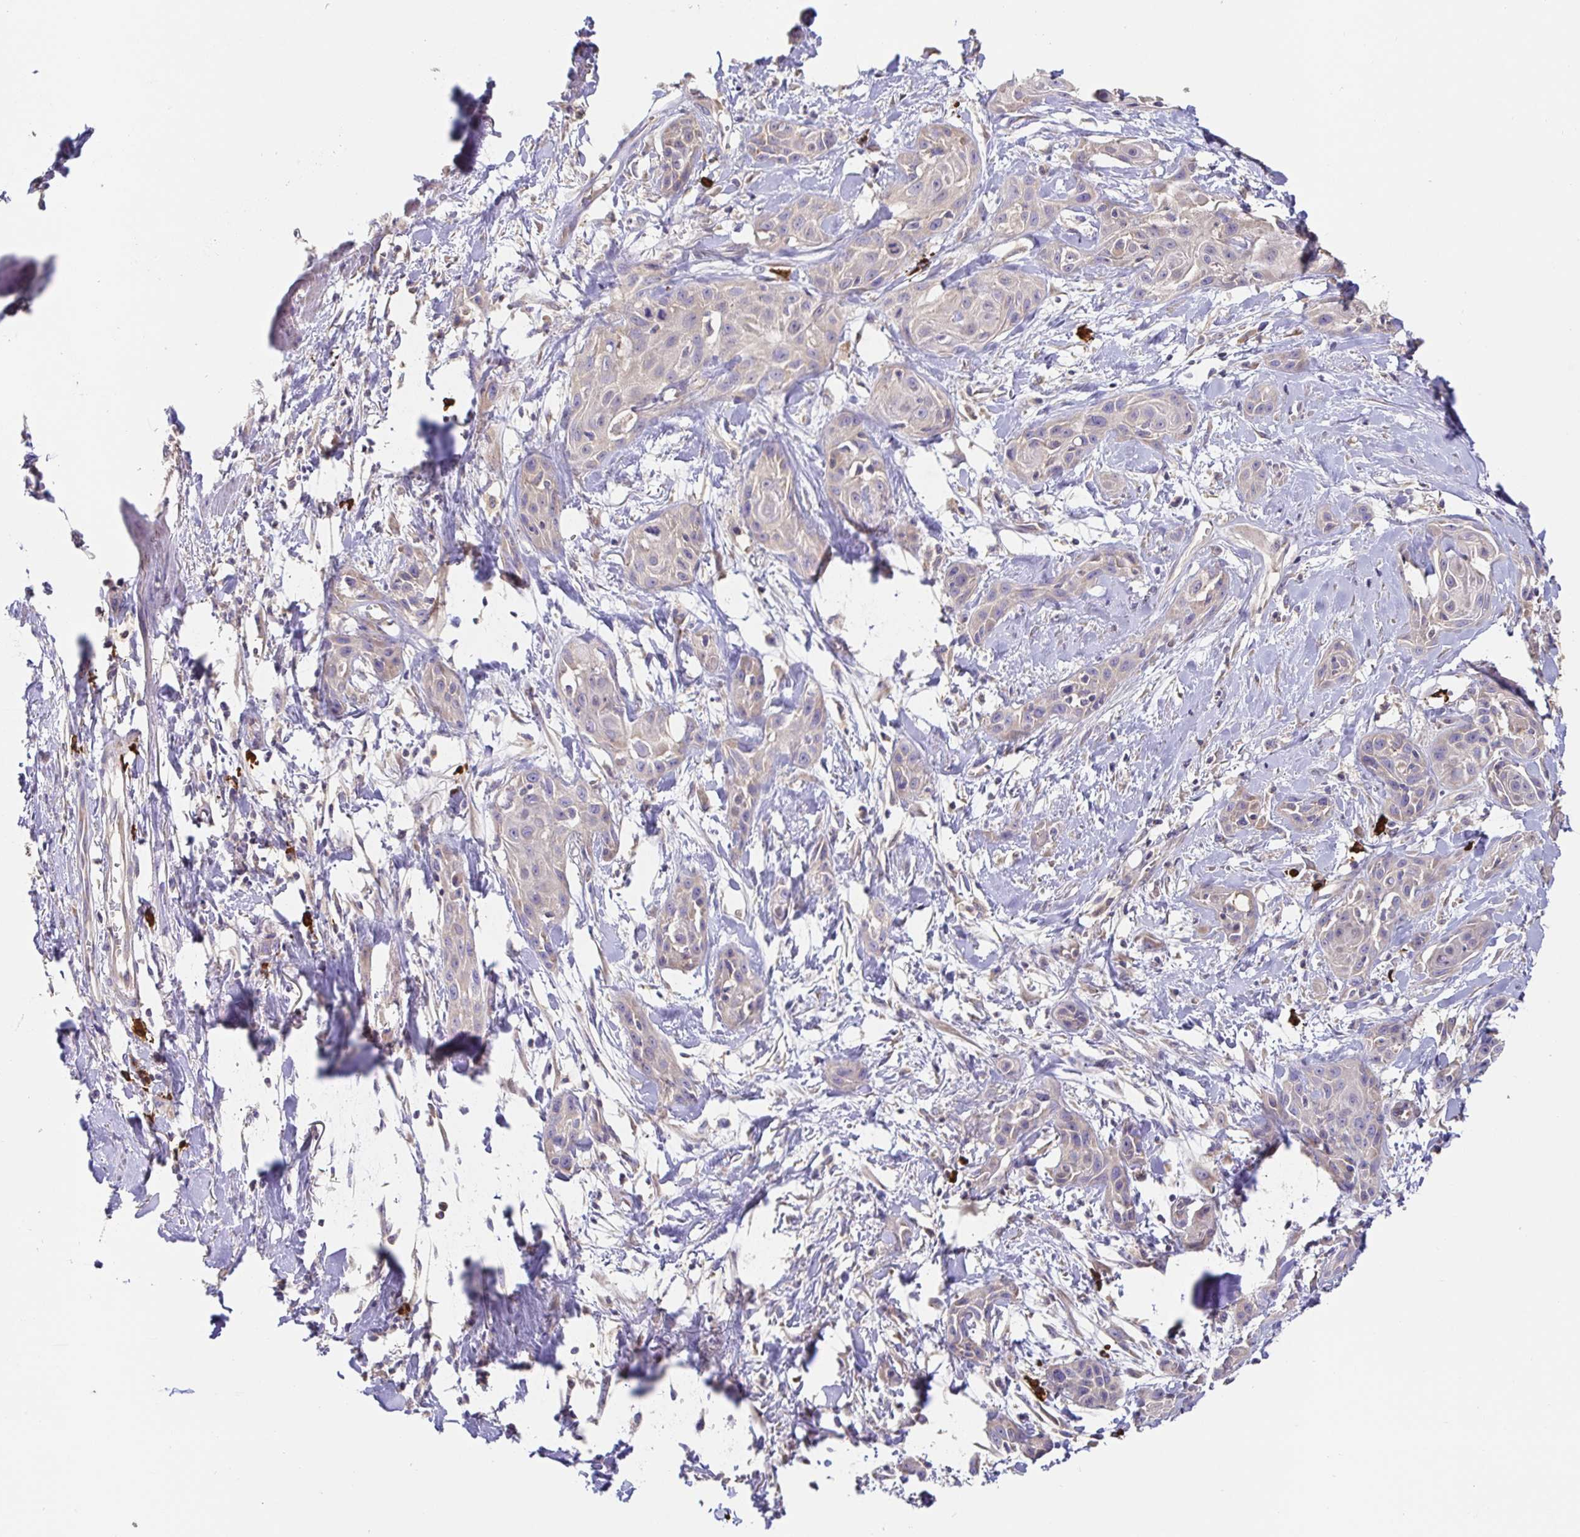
{"staining": {"intensity": "negative", "quantity": "none", "location": "none"}, "tissue": "skin cancer", "cell_type": "Tumor cells", "image_type": "cancer", "snomed": [{"axis": "morphology", "description": "Squamous cell carcinoma, NOS"}, {"axis": "topography", "description": "Skin"}, {"axis": "topography", "description": "Anal"}], "caption": "An immunohistochemistry (IHC) photomicrograph of squamous cell carcinoma (skin) is shown. There is no staining in tumor cells of squamous cell carcinoma (skin).", "gene": "HAGH", "patient": {"sex": "male", "age": 64}}